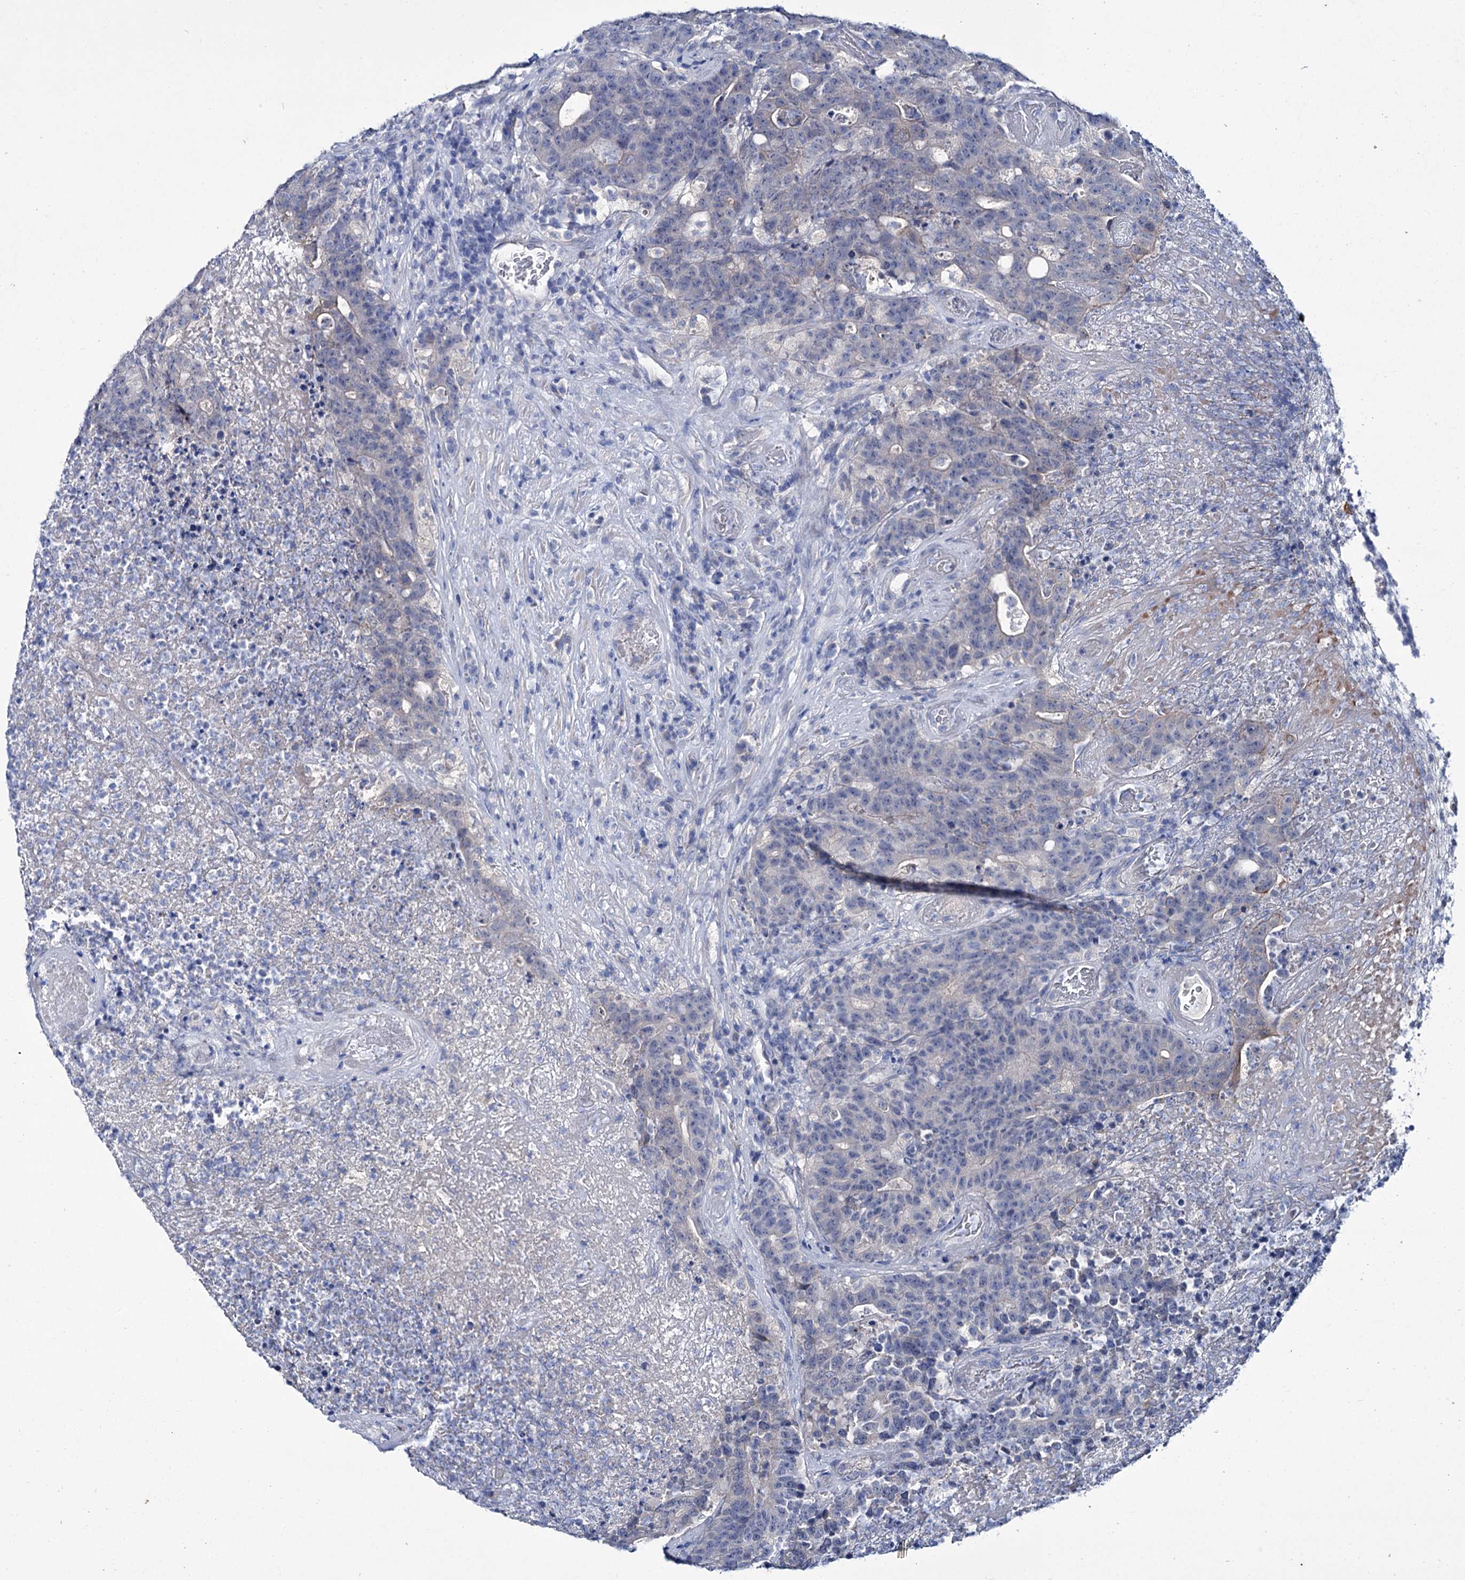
{"staining": {"intensity": "negative", "quantity": "none", "location": "none"}, "tissue": "colorectal cancer", "cell_type": "Tumor cells", "image_type": "cancer", "snomed": [{"axis": "morphology", "description": "Adenocarcinoma, NOS"}, {"axis": "topography", "description": "Colon"}], "caption": "An immunohistochemistry photomicrograph of adenocarcinoma (colorectal) is shown. There is no staining in tumor cells of adenocarcinoma (colorectal).", "gene": "LYZL4", "patient": {"sex": "female", "age": 75}}